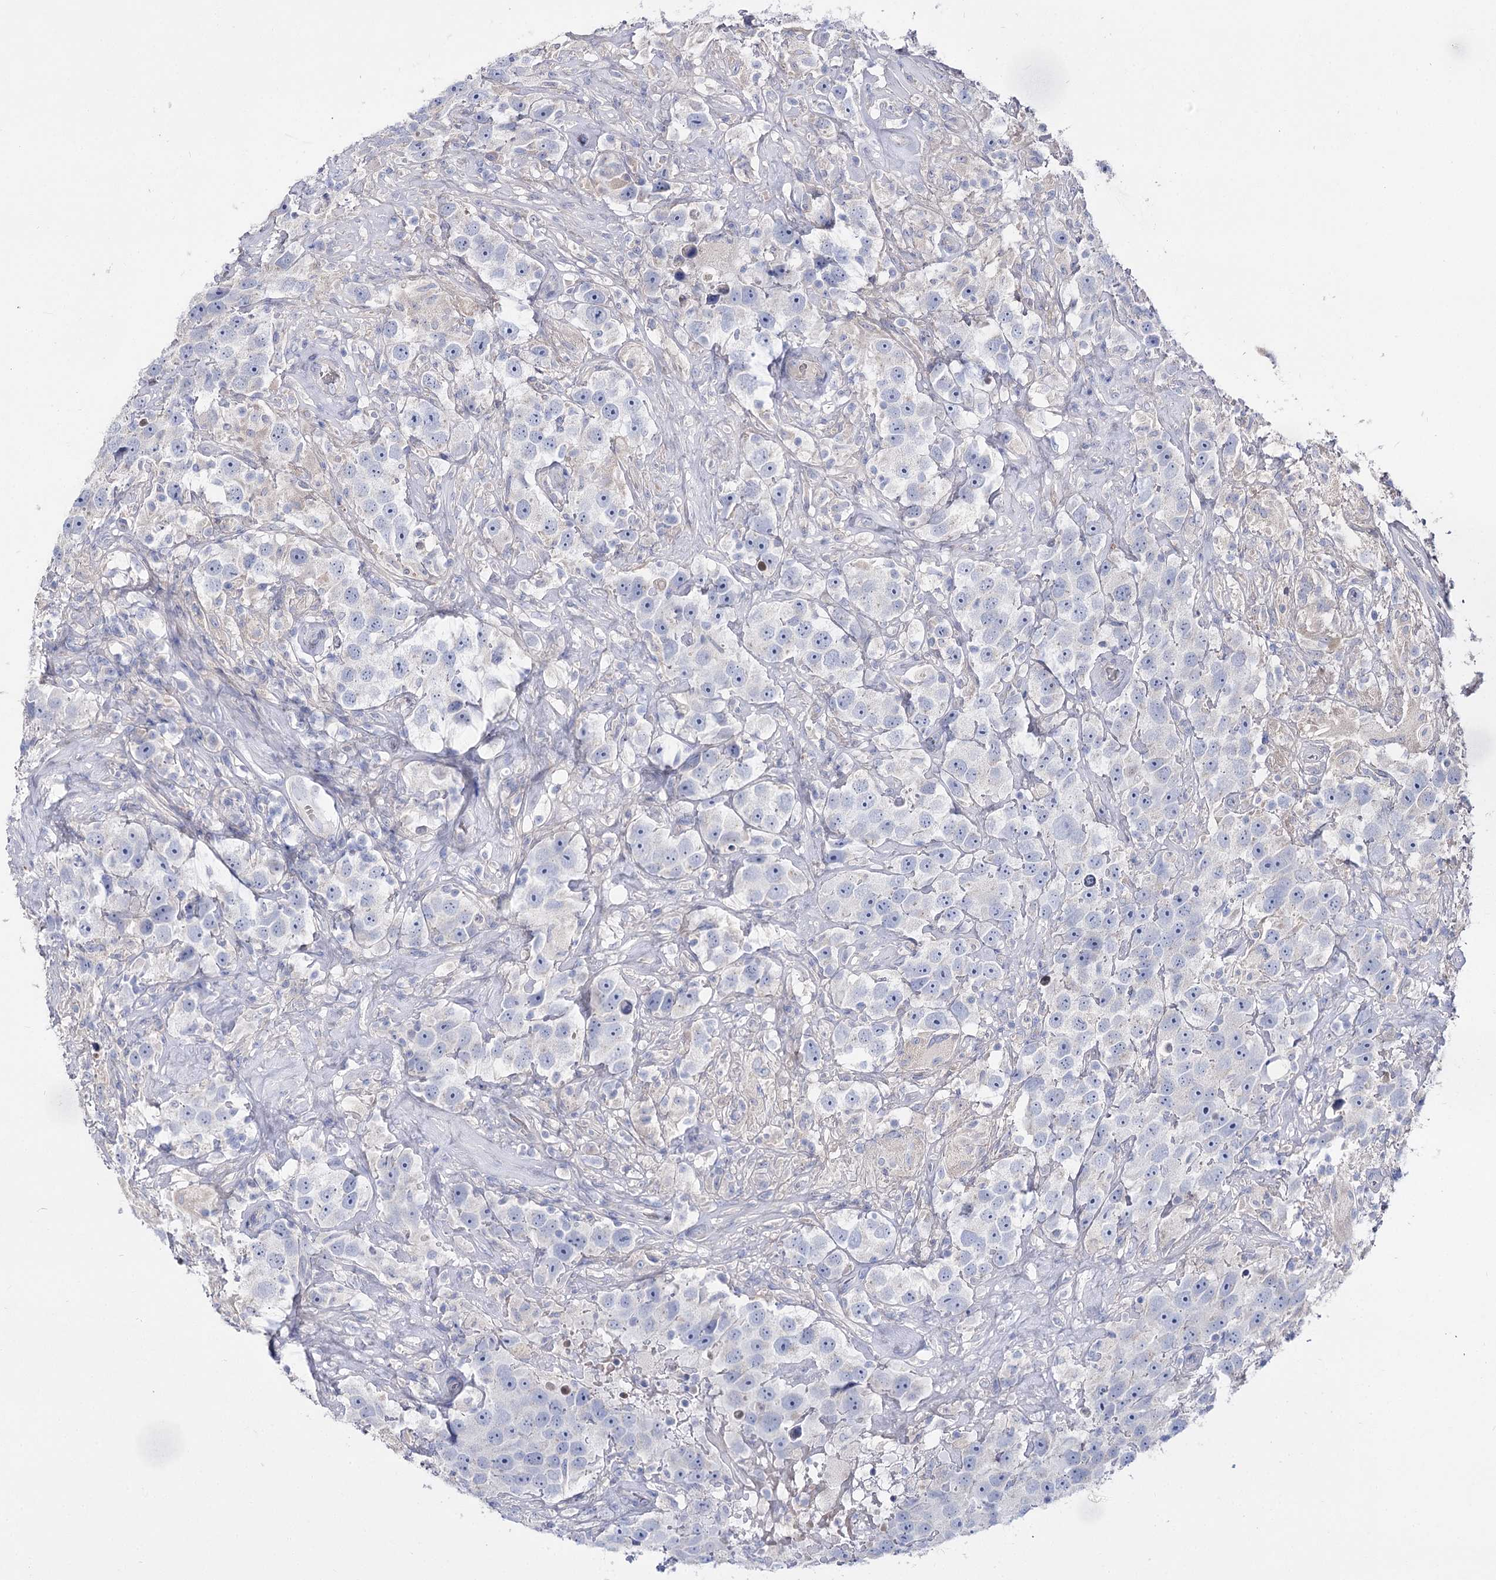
{"staining": {"intensity": "negative", "quantity": "none", "location": "none"}, "tissue": "testis cancer", "cell_type": "Tumor cells", "image_type": "cancer", "snomed": [{"axis": "morphology", "description": "Seminoma, NOS"}, {"axis": "topography", "description": "Testis"}], "caption": "Immunohistochemistry (IHC) micrograph of neoplastic tissue: testis seminoma stained with DAB displays no significant protein staining in tumor cells. (Brightfield microscopy of DAB (3,3'-diaminobenzidine) immunohistochemistry at high magnification).", "gene": "NRAP", "patient": {"sex": "male", "age": 49}}